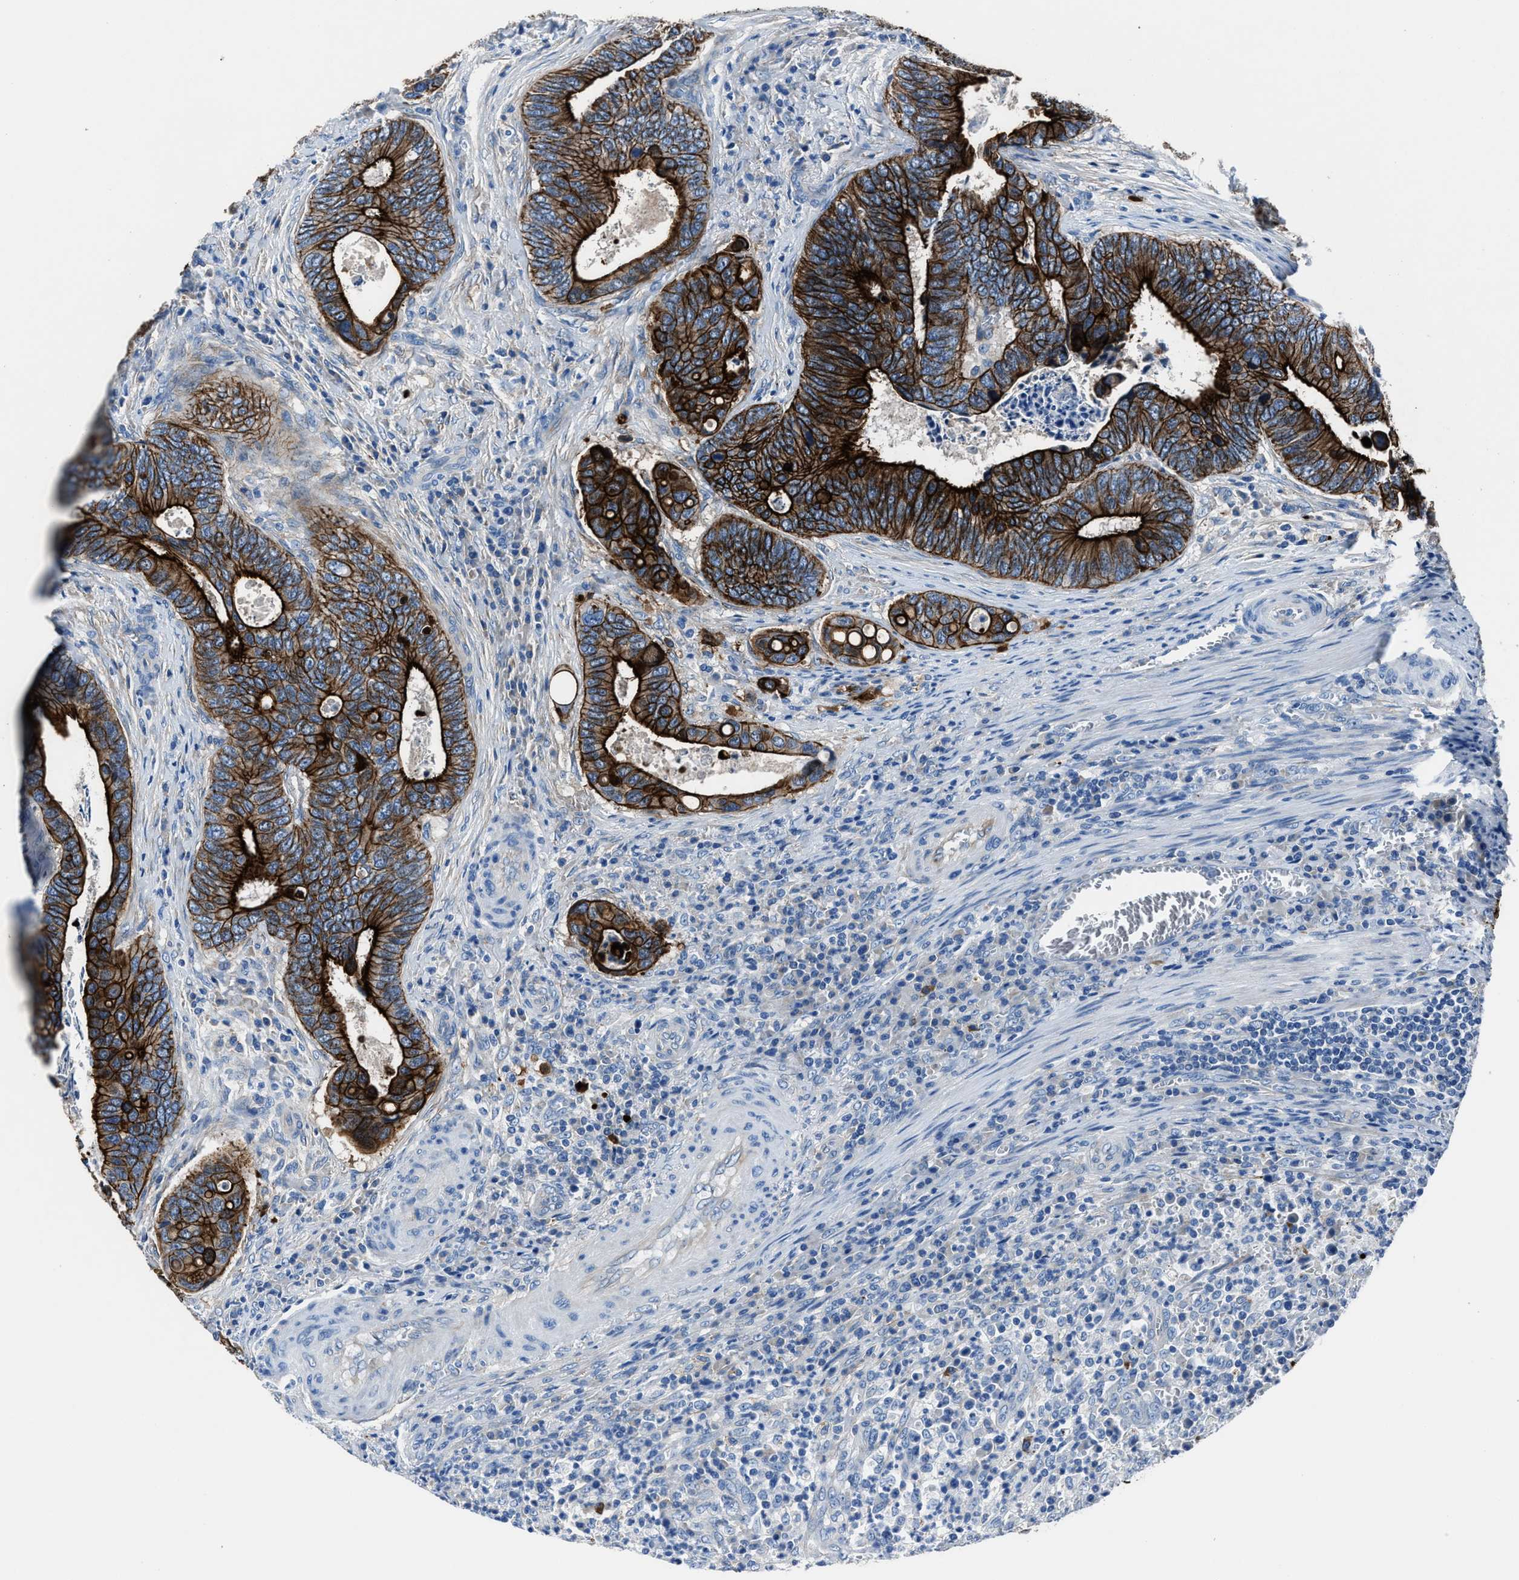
{"staining": {"intensity": "strong", "quantity": ">75%", "location": "cytoplasmic/membranous"}, "tissue": "colorectal cancer", "cell_type": "Tumor cells", "image_type": "cancer", "snomed": [{"axis": "morphology", "description": "Inflammation, NOS"}, {"axis": "morphology", "description": "Adenocarcinoma, NOS"}, {"axis": "topography", "description": "Colon"}], "caption": "A brown stain labels strong cytoplasmic/membranous positivity of a protein in human colorectal cancer (adenocarcinoma) tumor cells.", "gene": "LMO7", "patient": {"sex": "male", "age": 72}}